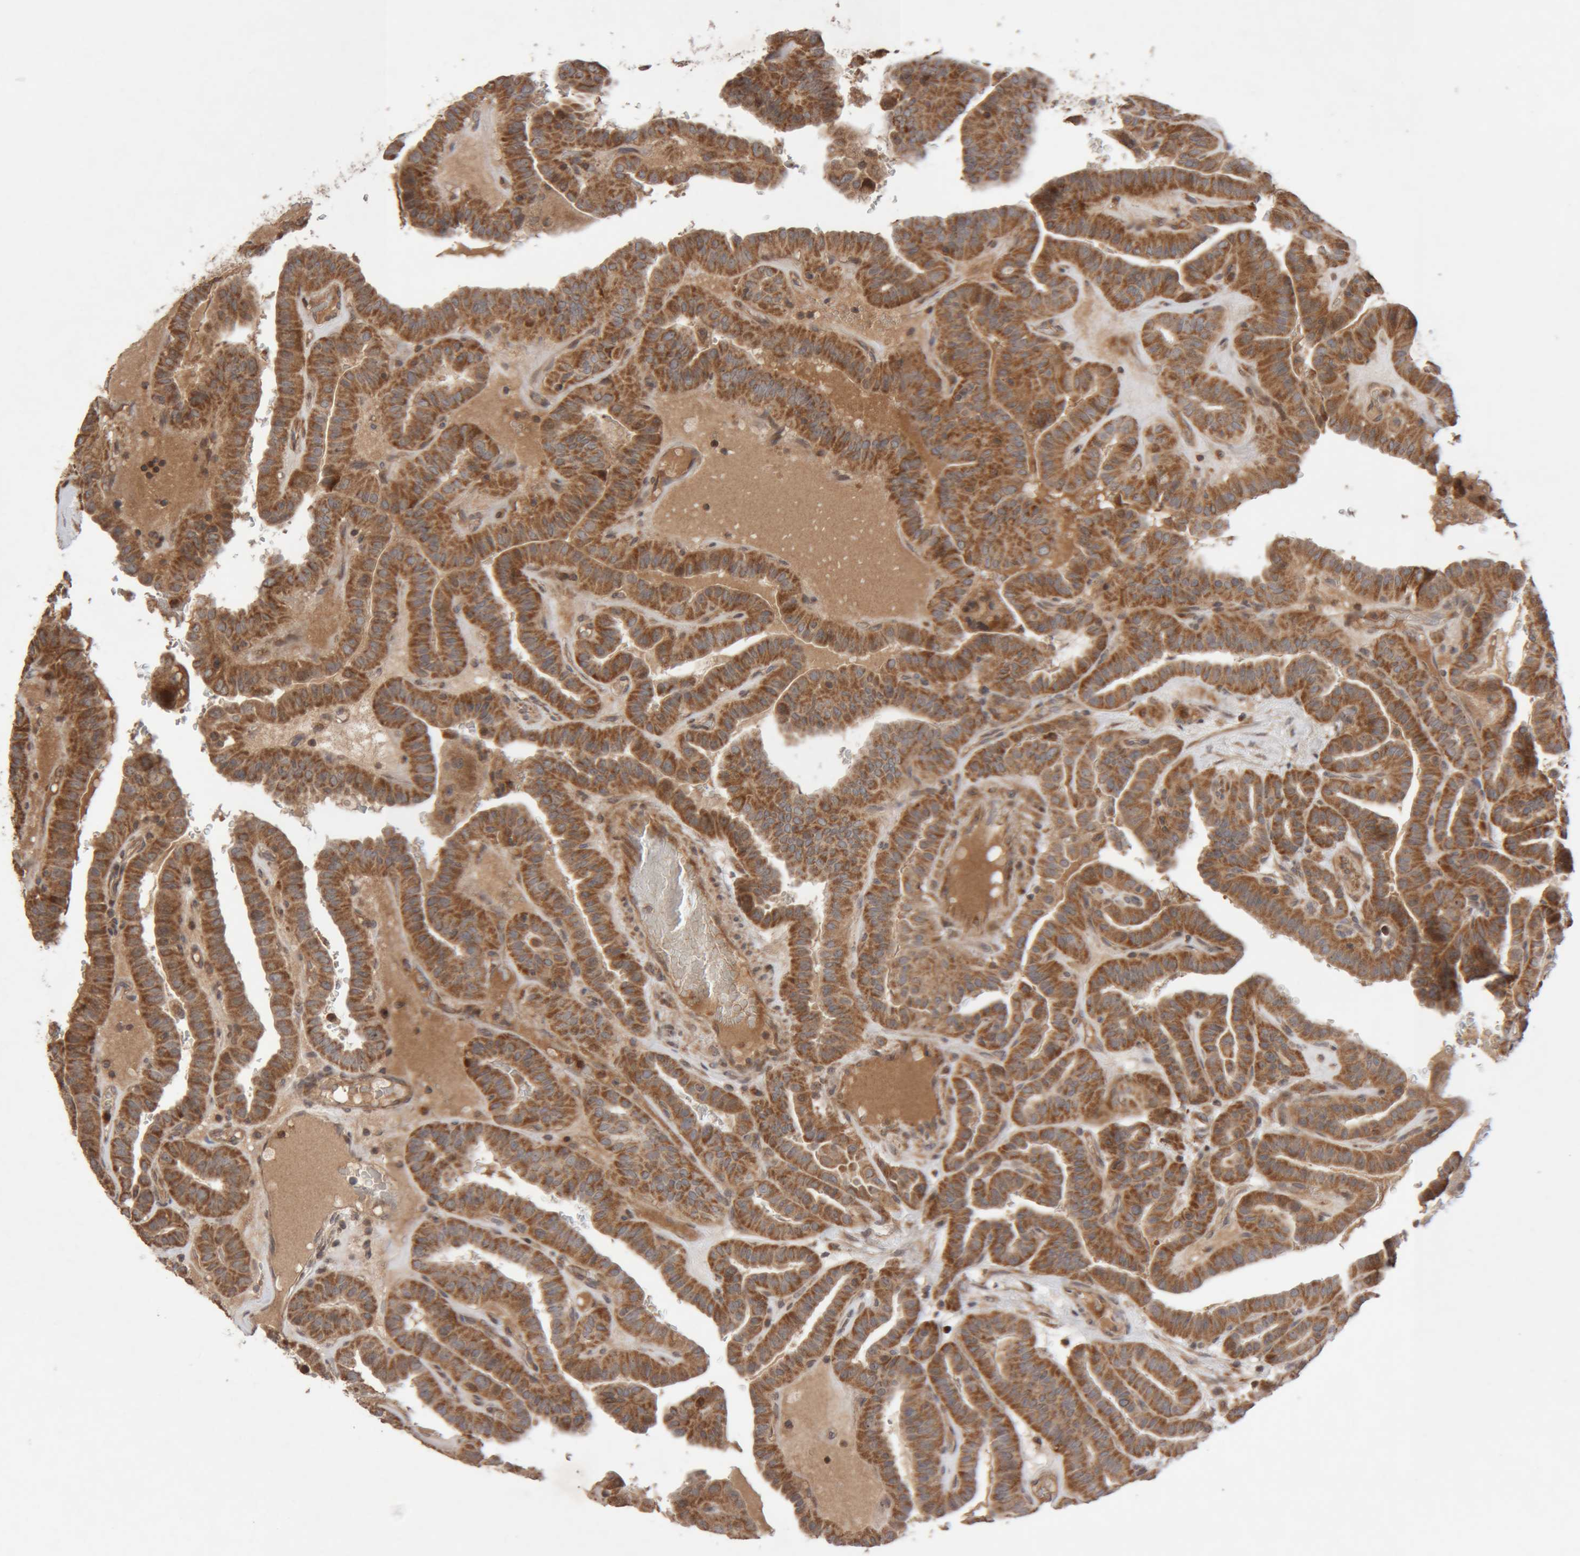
{"staining": {"intensity": "moderate", "quantity": ">75%", "location": "cytoplasmic/membranous"}, "tissue": "thyroid cancer", "cell_type": "Tumor cells", "image_type": "cancer", "snomed": [{"axis": "morphology", "description": "Papillary adenocarcinoma, NOS"}, {"axis": "topography", "description": "Thyroid gland"}], "caption": "Approximately >75% of tumor cells in thyroid cancer display moderate cytoplasmic/membranous protein positivity as visualized by brown immunohistochemical staining.", "gene": "KIF21B", "patient": {"sex": "male", "age": 77}}